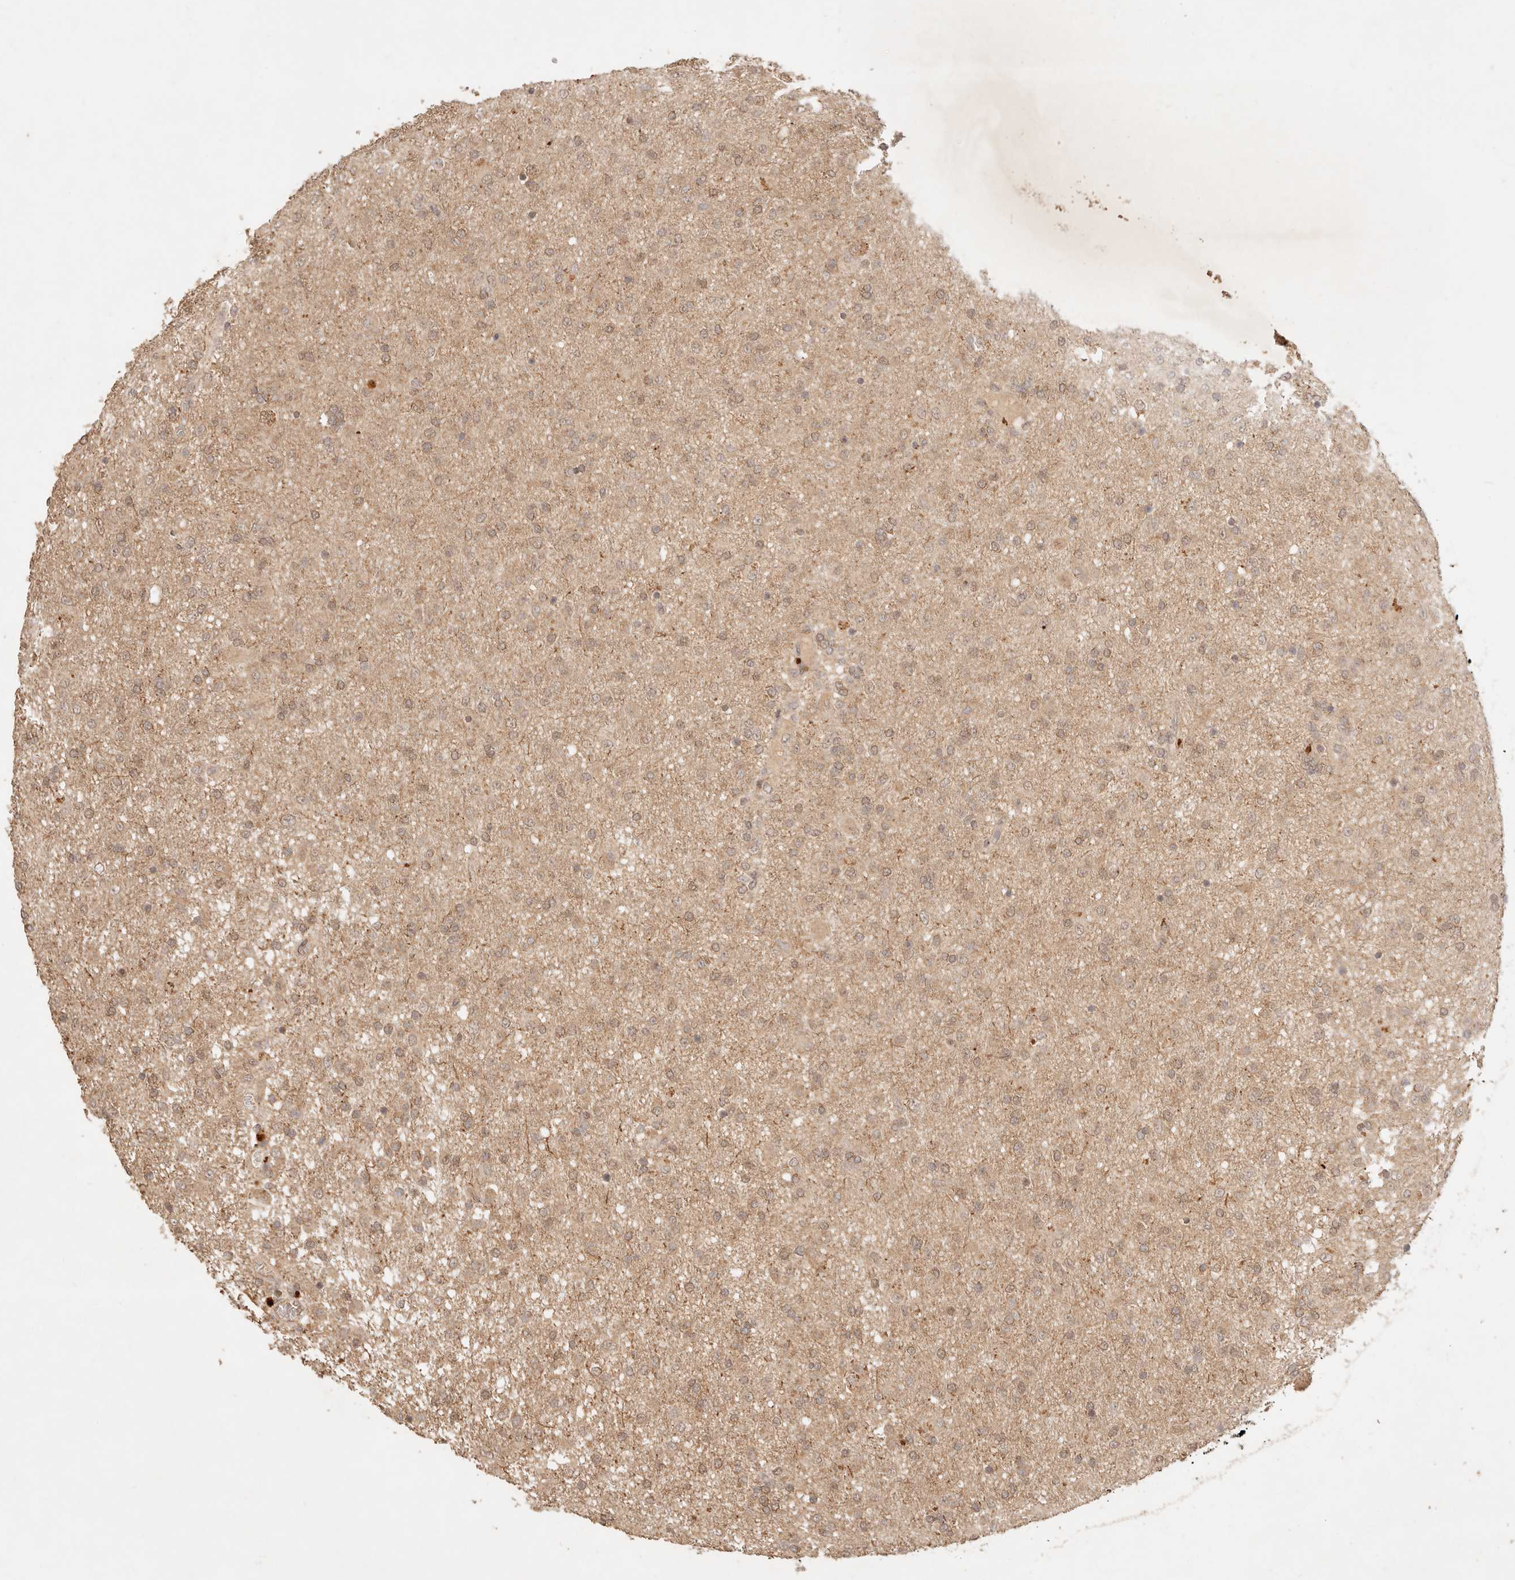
{"staining": {"intensity": "moderate", "quantity": ">75%", "location": "cytoplasmic/membranous,nuclear"}, "tissue": "glioma", "cell_type": "Tumor cells", "image_type": "cancer", "snomed": [{"axis": "morphology", "description": "Glioma, malignant, Low grade"}, {"axis": "topography", "description": "Brain"}], "caption": "Tumor cells exhibit moderate cytoplasmic/membranous and nuclear positivity in about >75% of cells in glioma.", "gene": "TRIM11", "patient": {"sex": "male", "age": 65}}